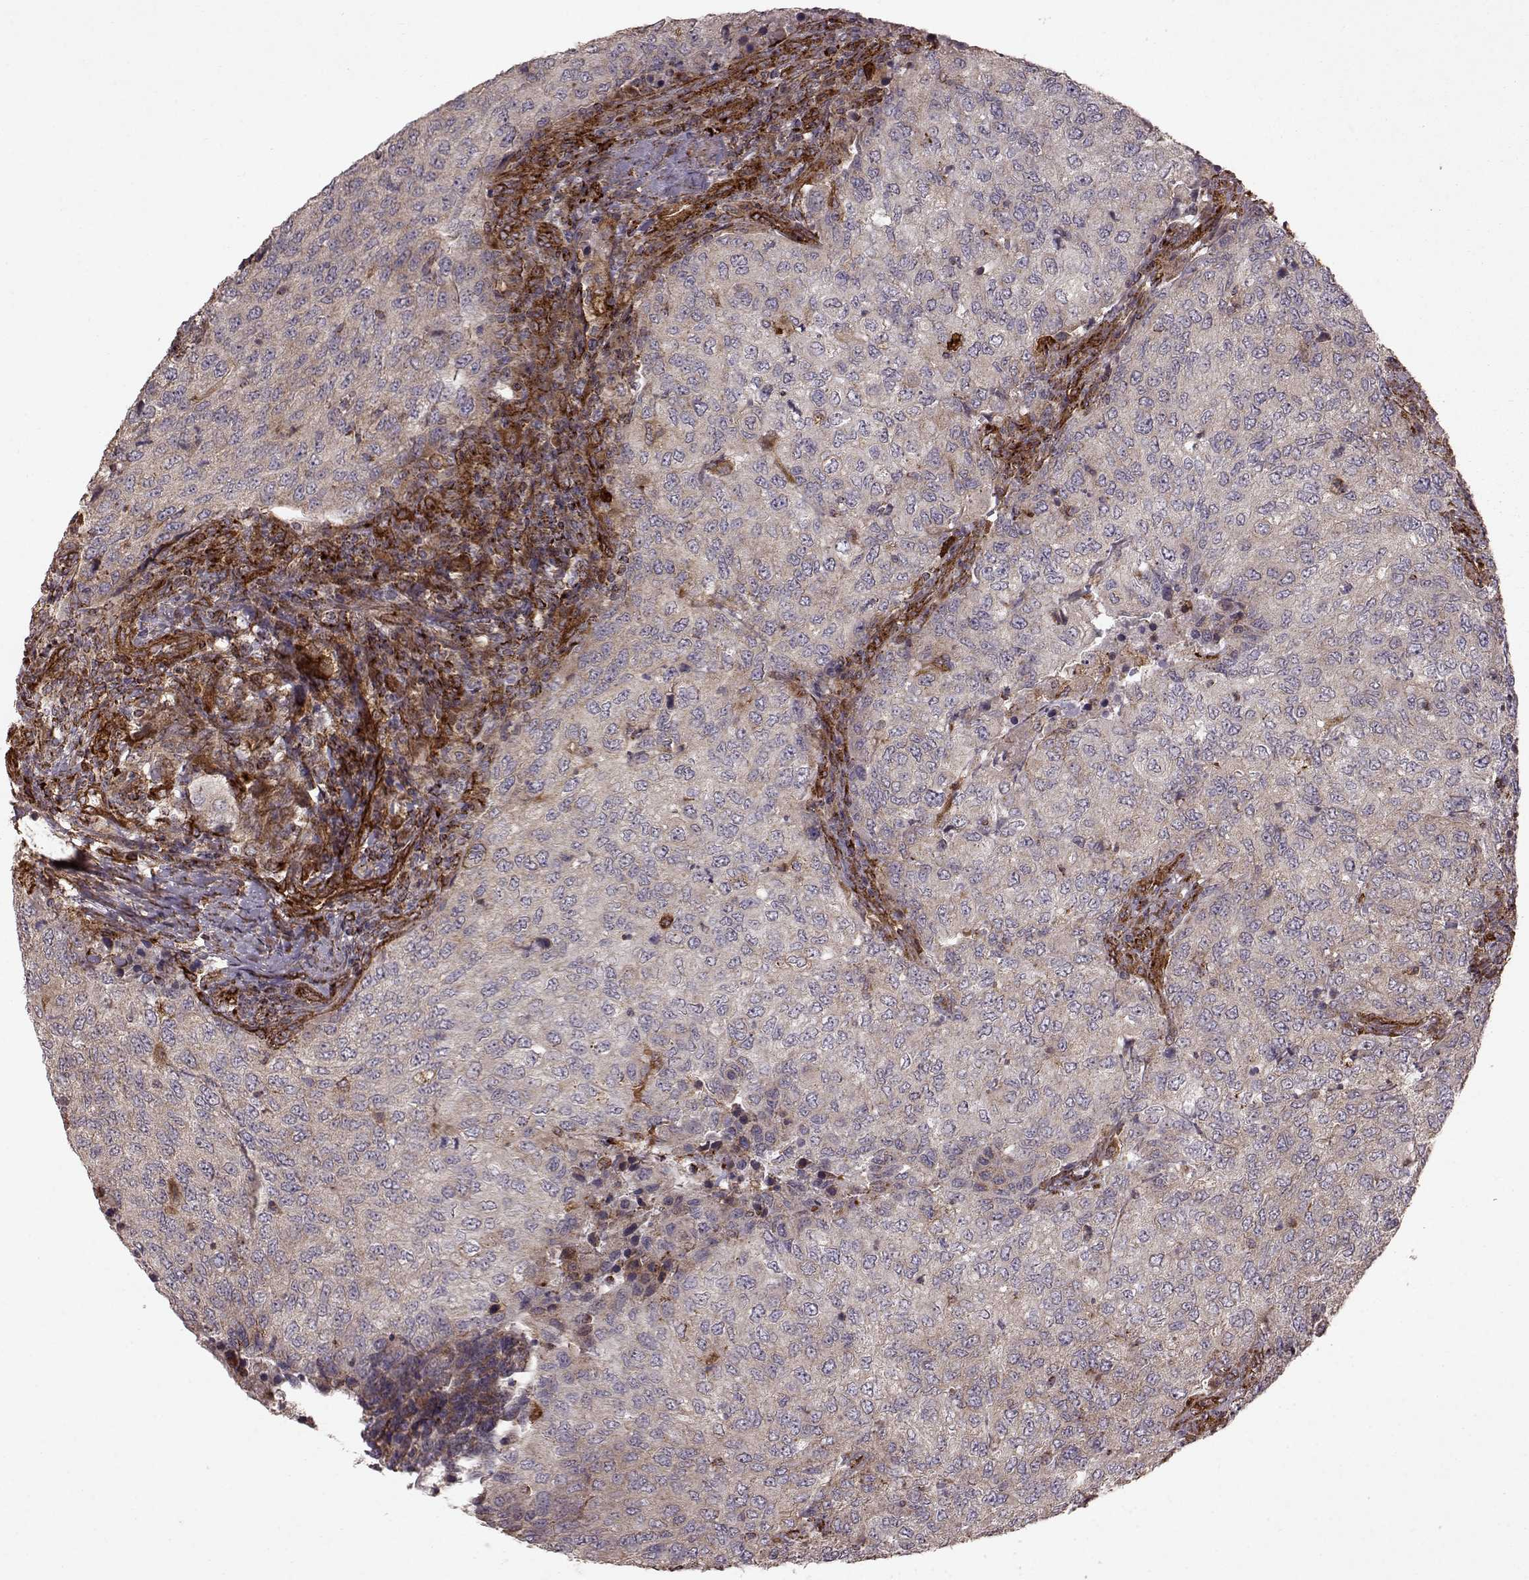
{"staining": {"intensity": "negative", "quantity": "none", "location": "none"}, "tissue": "urothelial cancer", "cell_type": "Tumor cells", "image_type": "cancer", "snomed": [{"axis": "morphology", "description": "Urothelial carcinoma, High grade"}, {"axis": "topography", "description": "Urinary bladder"}], "caption": "Immunohistochemistry image of neoplastic tissue: urothelial cancer stained with DAB exhibits no significant protein positivity in tumor cells. The staining is performed using DAB brown chromogen with nuclei counter-stained in using hematoxylin.", "gene": "FXN", "patient": {"sex": "female", "age": 78}}